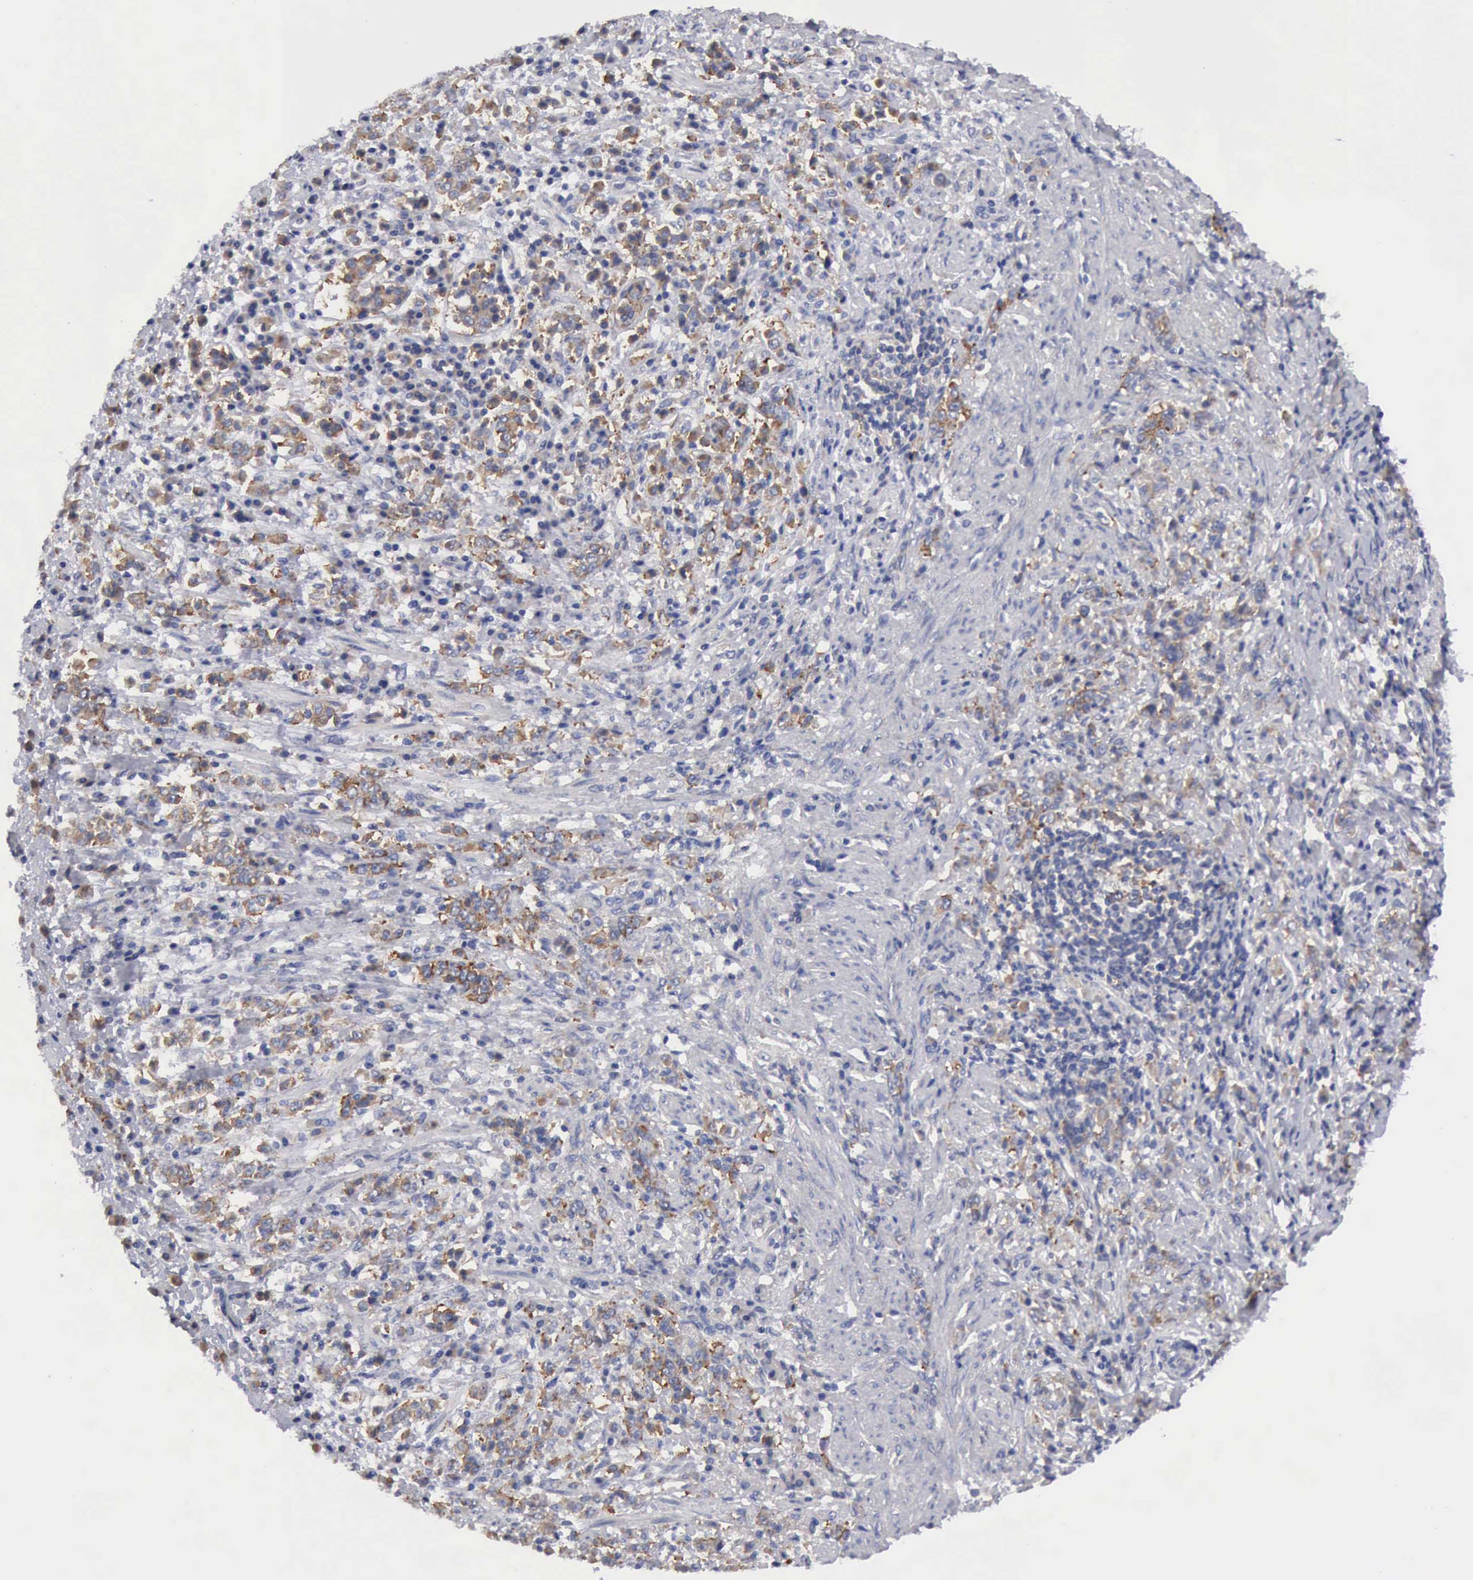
{"staining": {"intensity": "moderate", "quantity": ">75%", "location": "cytoplasmic/membranous"}, "tissue": "stomach cancer", "cell_type": "Tumor cells", "image_type": "cancer", "snomed": [{"axis": "morphology", "description": "Adenocarcinoma, NOS"}, {"axis": "topography", "description": "Stomach, lower"}], "caption": "Protein analysis of stomach adenocarcinoma tissue reveals moderate cytoplasmic/membranous staining in about >75% of tumor cells.", "gene": "TXLNG", "patient": {"sex": "male", "age": 88}}